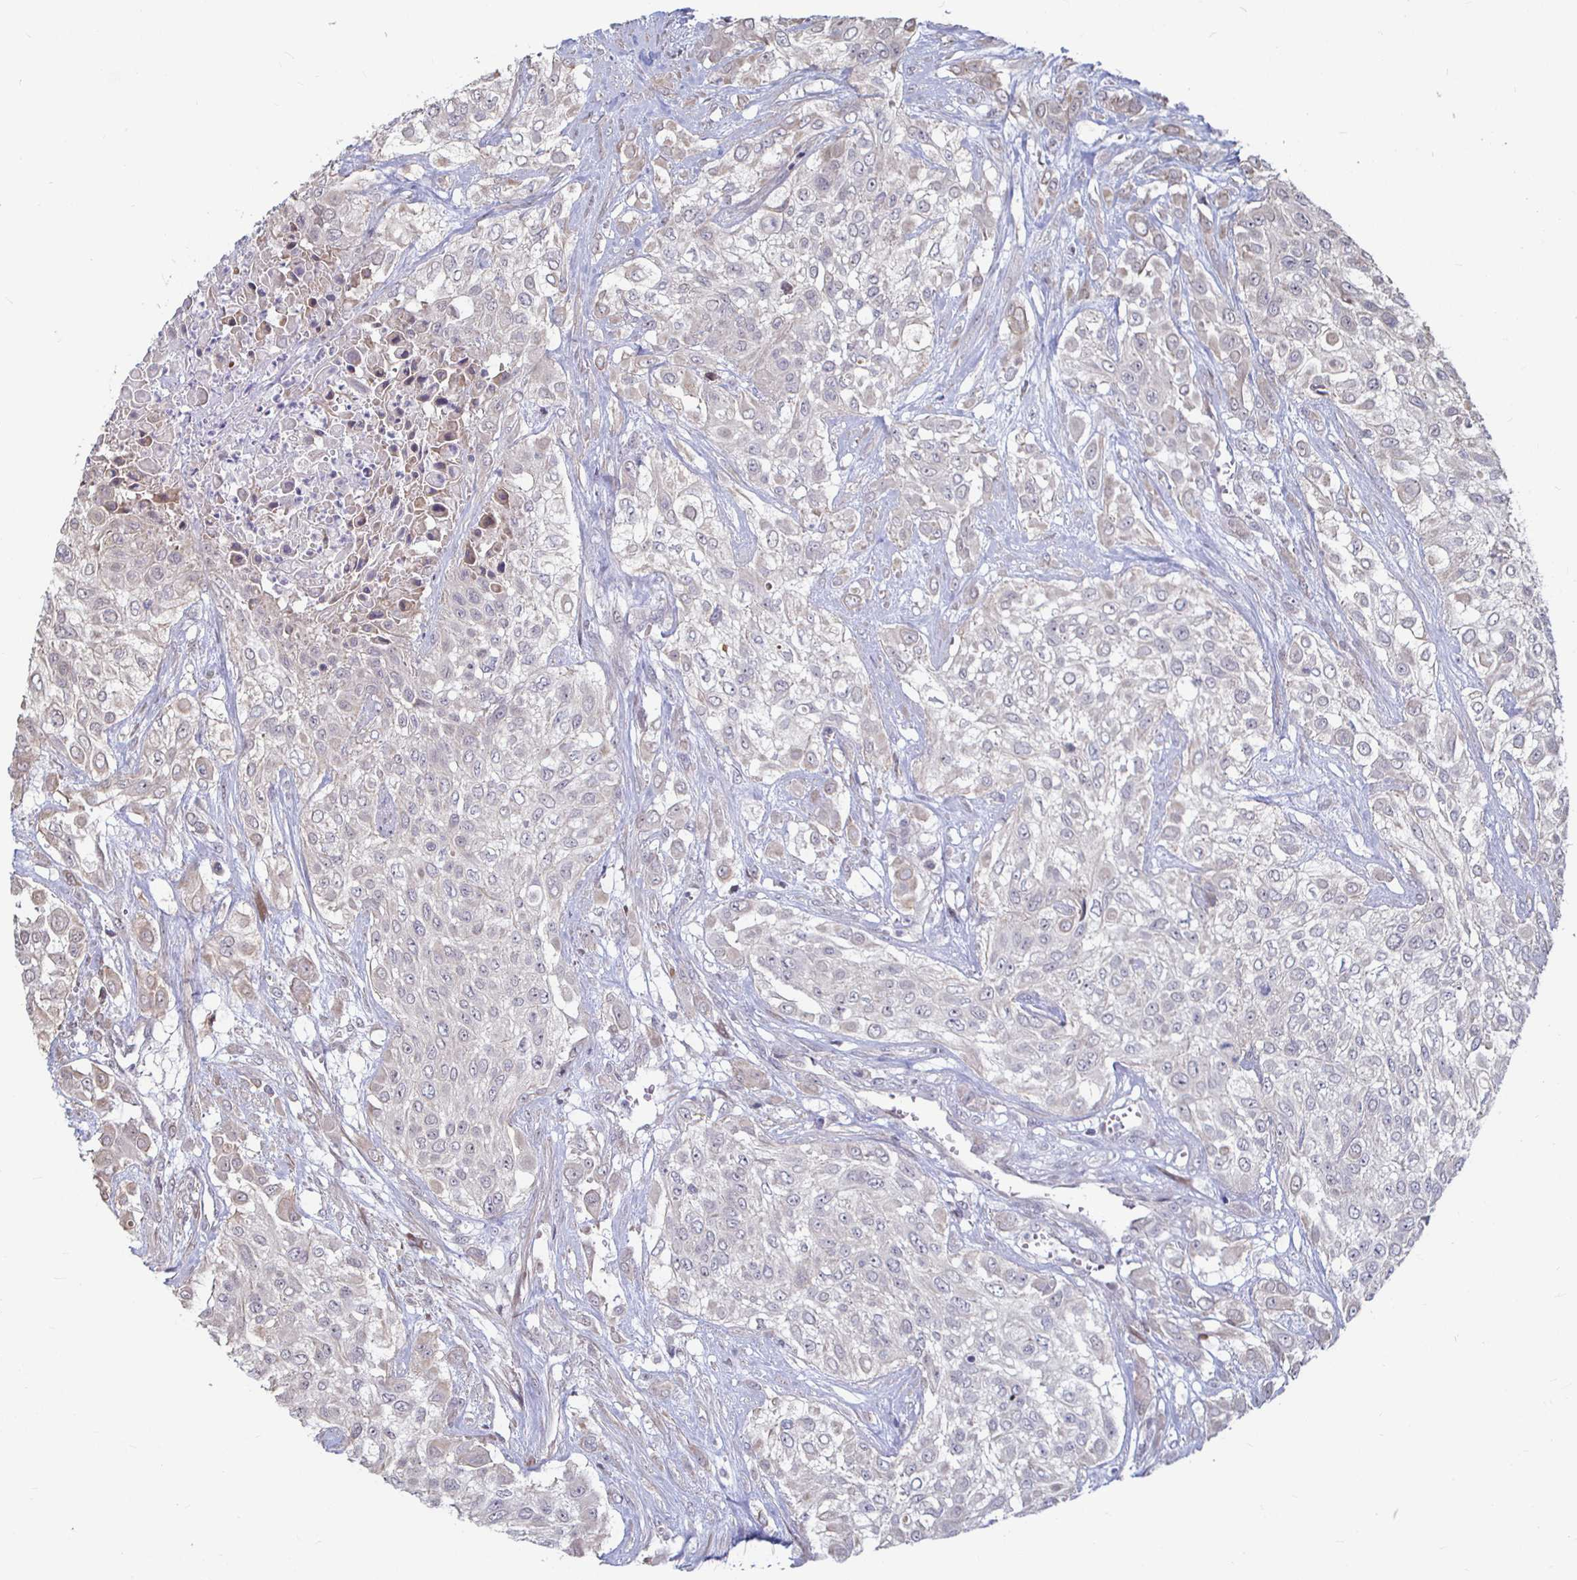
{"staining": {"intensity": "negative", "quantity": "none", "location": "none"}, "tissue": "urothelial cancer", "cell_type": "Tumor cells", "image_type": "cancer", "snomed": [{"axis": "morphology", "description": "Urothelial carcinoma, High grade"}, {"axis": "topography", "description": "Urinary bladder"}], "caption": "A high-resolution micrograph shows IHC staining of high-grade urothelial carcinoma, which reveals no significant expression in tumor cells. (Brightfield microscopy of DAB (3,3'-diaminobenzidine) immunohistochemistry at high magnification).", "gene": "CAPN11", "patient": {"sex": "male", "age": 57}}